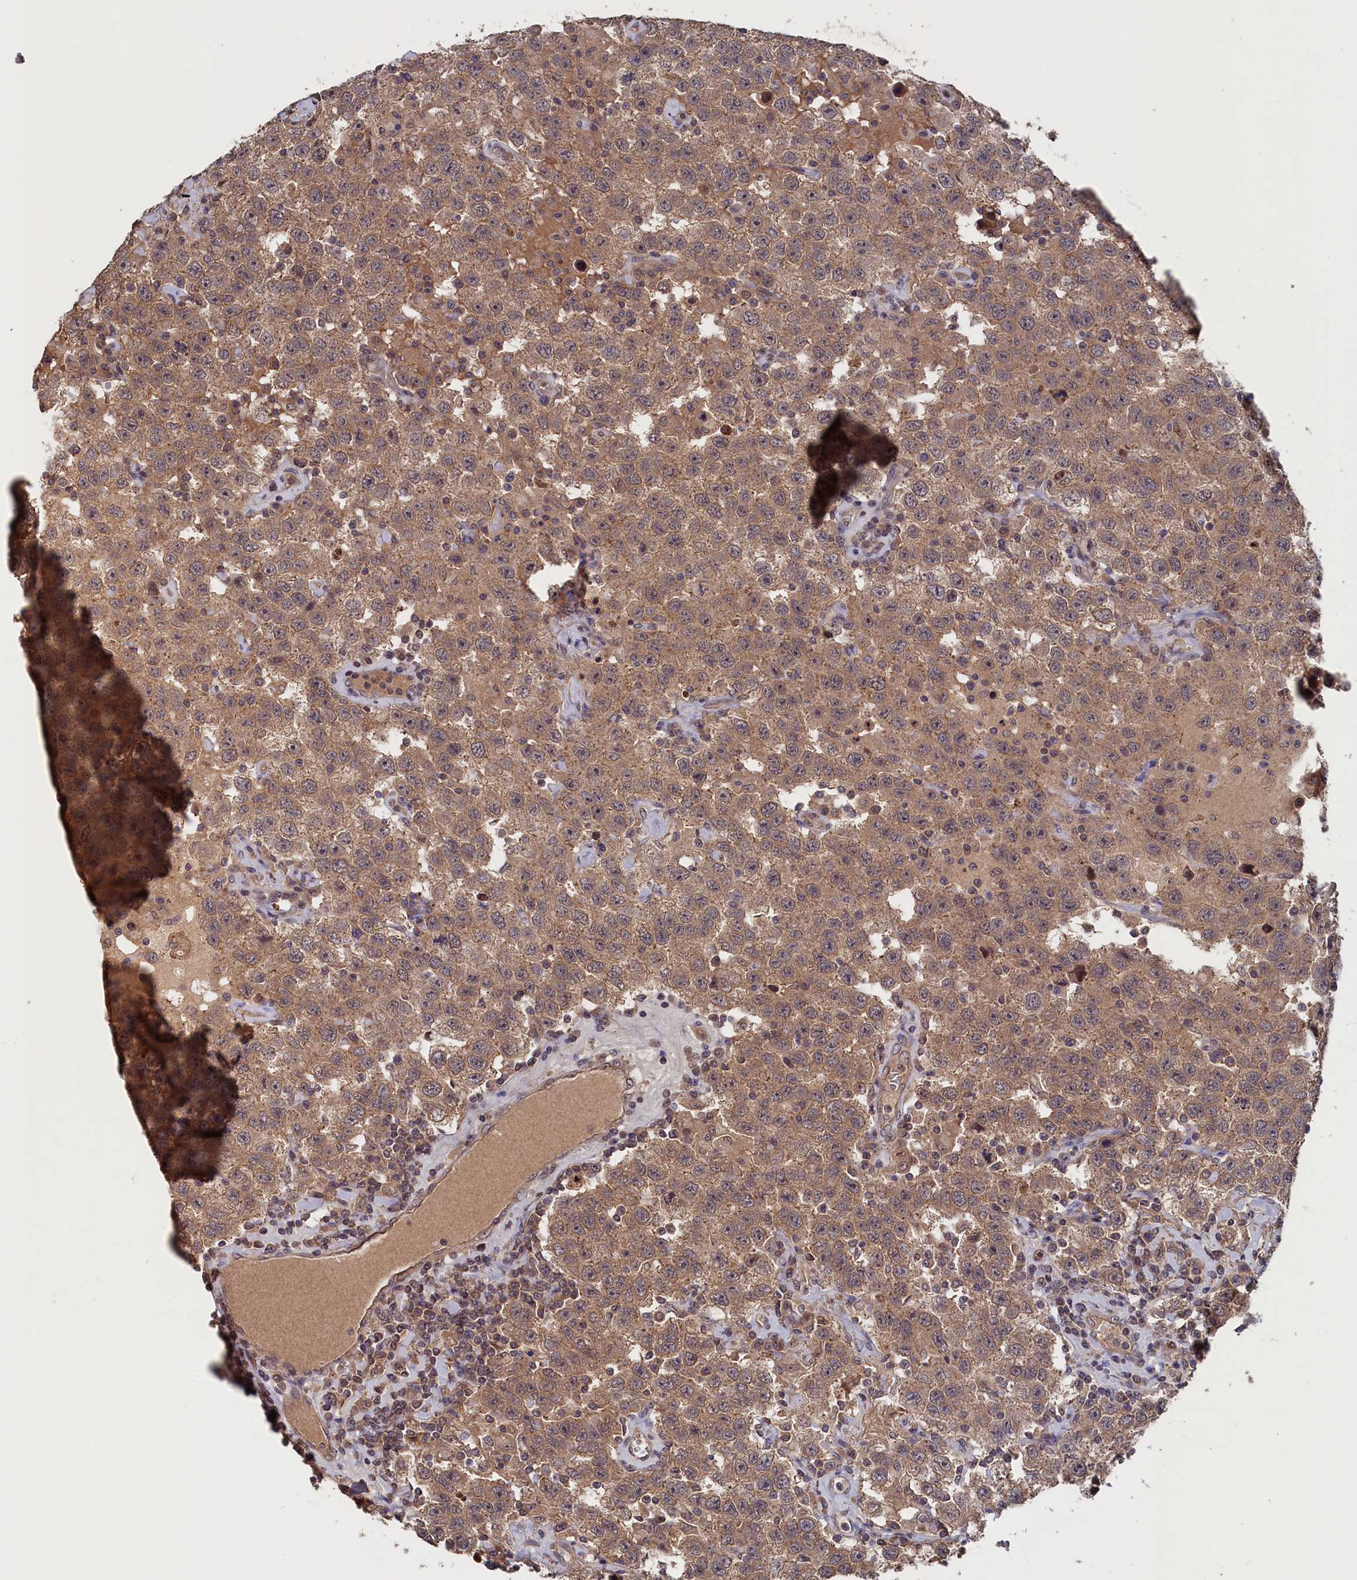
{"staining": {"intensity": "moderate", "quantity": ">75%", "location": "cytoplasmic/membranous"}, "tissue": "testis cancer", "cell_type": "Tumor cells", "image_type": "cancer", "snomed": [{"axis": "morphology", "description": "Seminoma, NOS"}, {"axis": "topography", "description": "Testis"}], "caption": "Immunohistochemistry (IHC) histopathology image of neoplastic tissue: human testis cancer stained using immunohistochemistry (IHC) displays medium levels of moderate protein expression localized specifically in the cytoplasmic/membranous of tumor cells, appearing as a cytoplasmic/membranous brown color.", "gene": "TMC5", "patient": {"sex": "male", "age": 41}}